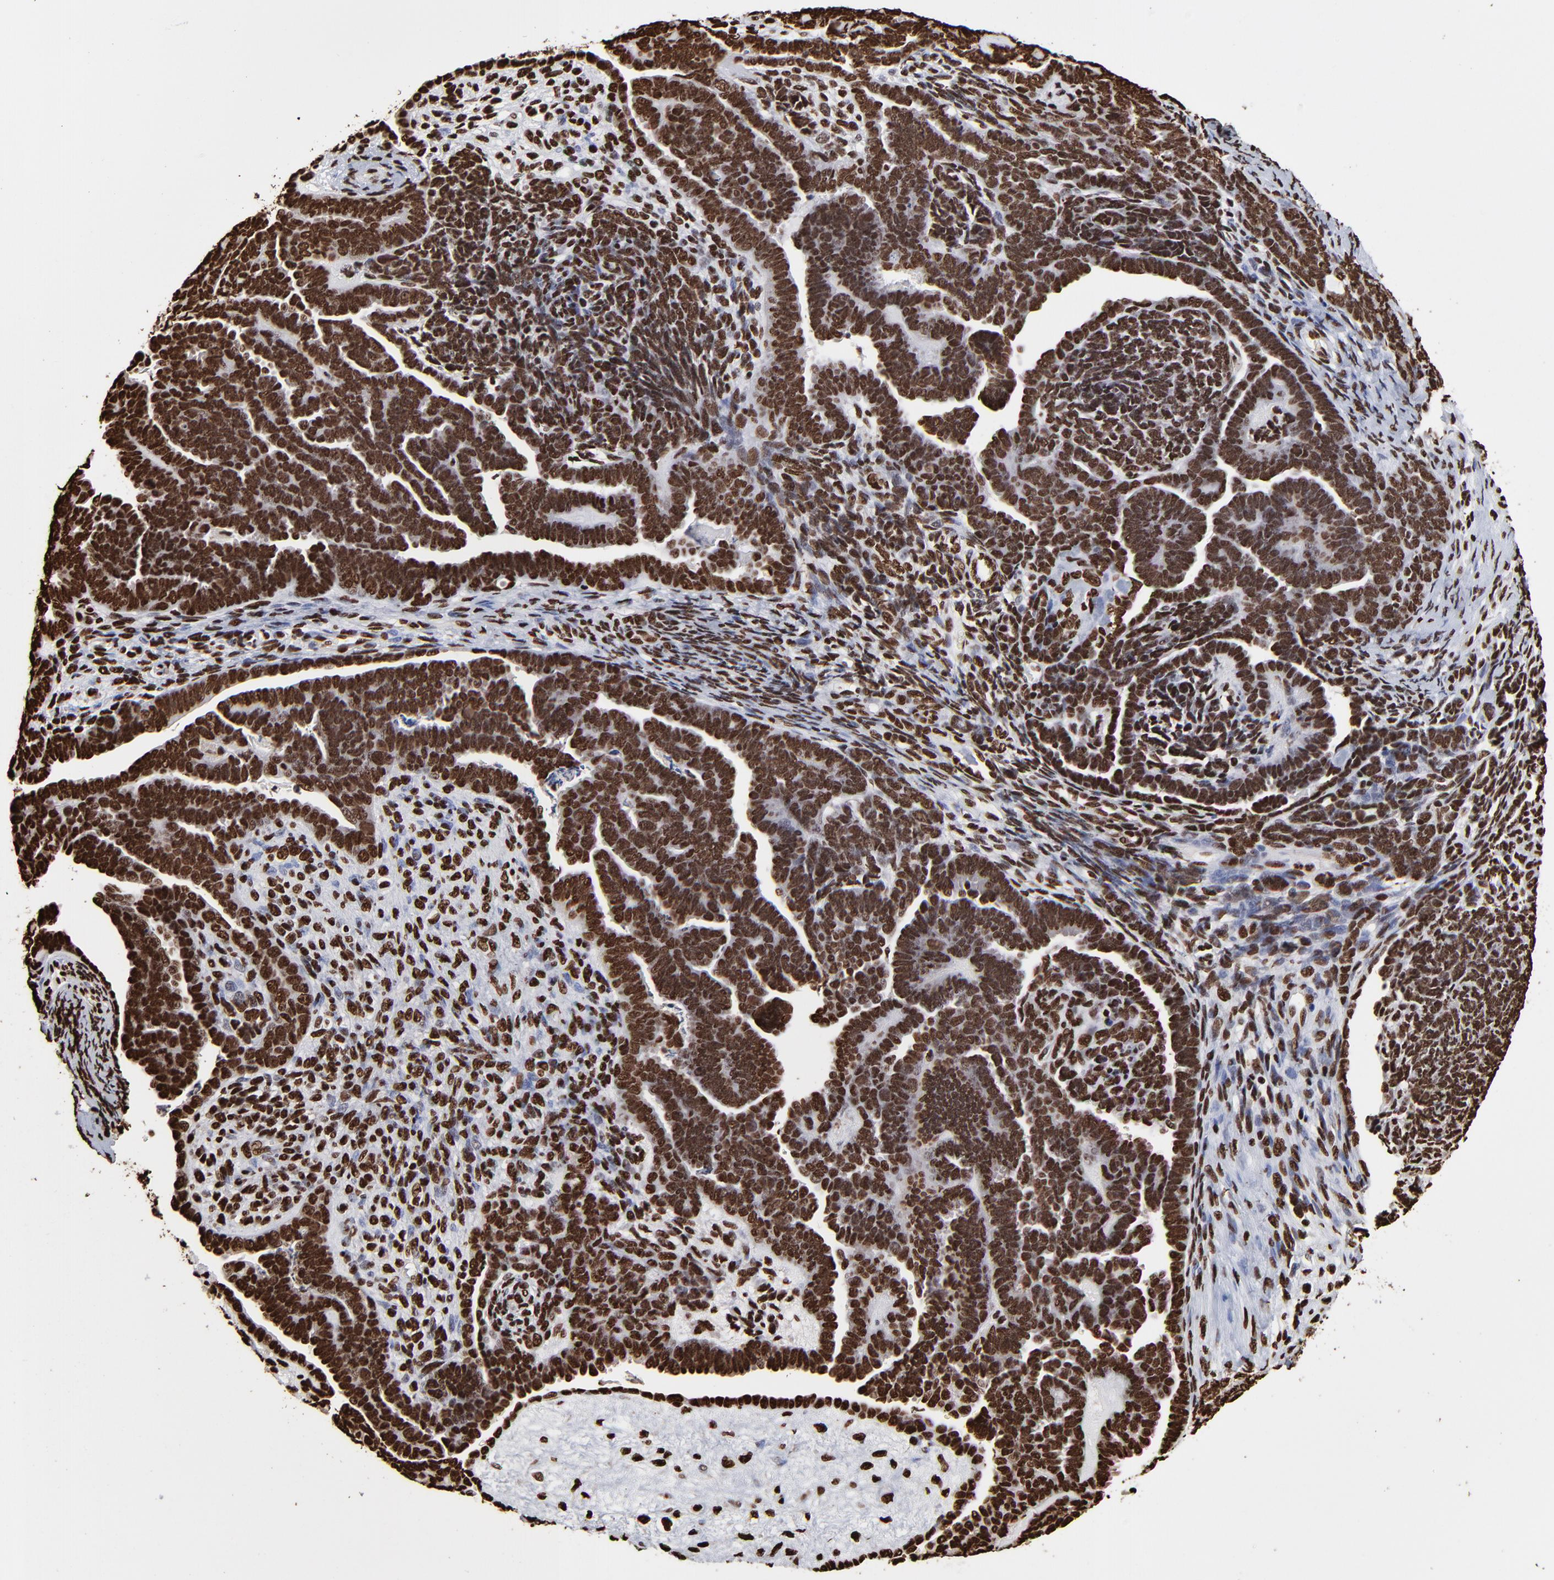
{"staining": {"intensity": "strong", "quantity": ">75%", "location": "nuclear"}, "tissue": "endometrial cancer", "cell_type": "Tumor cells", "image_type": "cancer", "snomed": [{"axis": "morphology", "description": "Neoplasm, malignant, NOS"}, {"axis": "topography", "description": "Endometrium"}], "caption": "Neoplasm (malignant) (endometrial) stained with immunohistochemistry displays strong nuclear positivity in approximately >75% of tumor cells.", "gene": "ZNF544", "patient": {"sex": "female", "age": 74}}